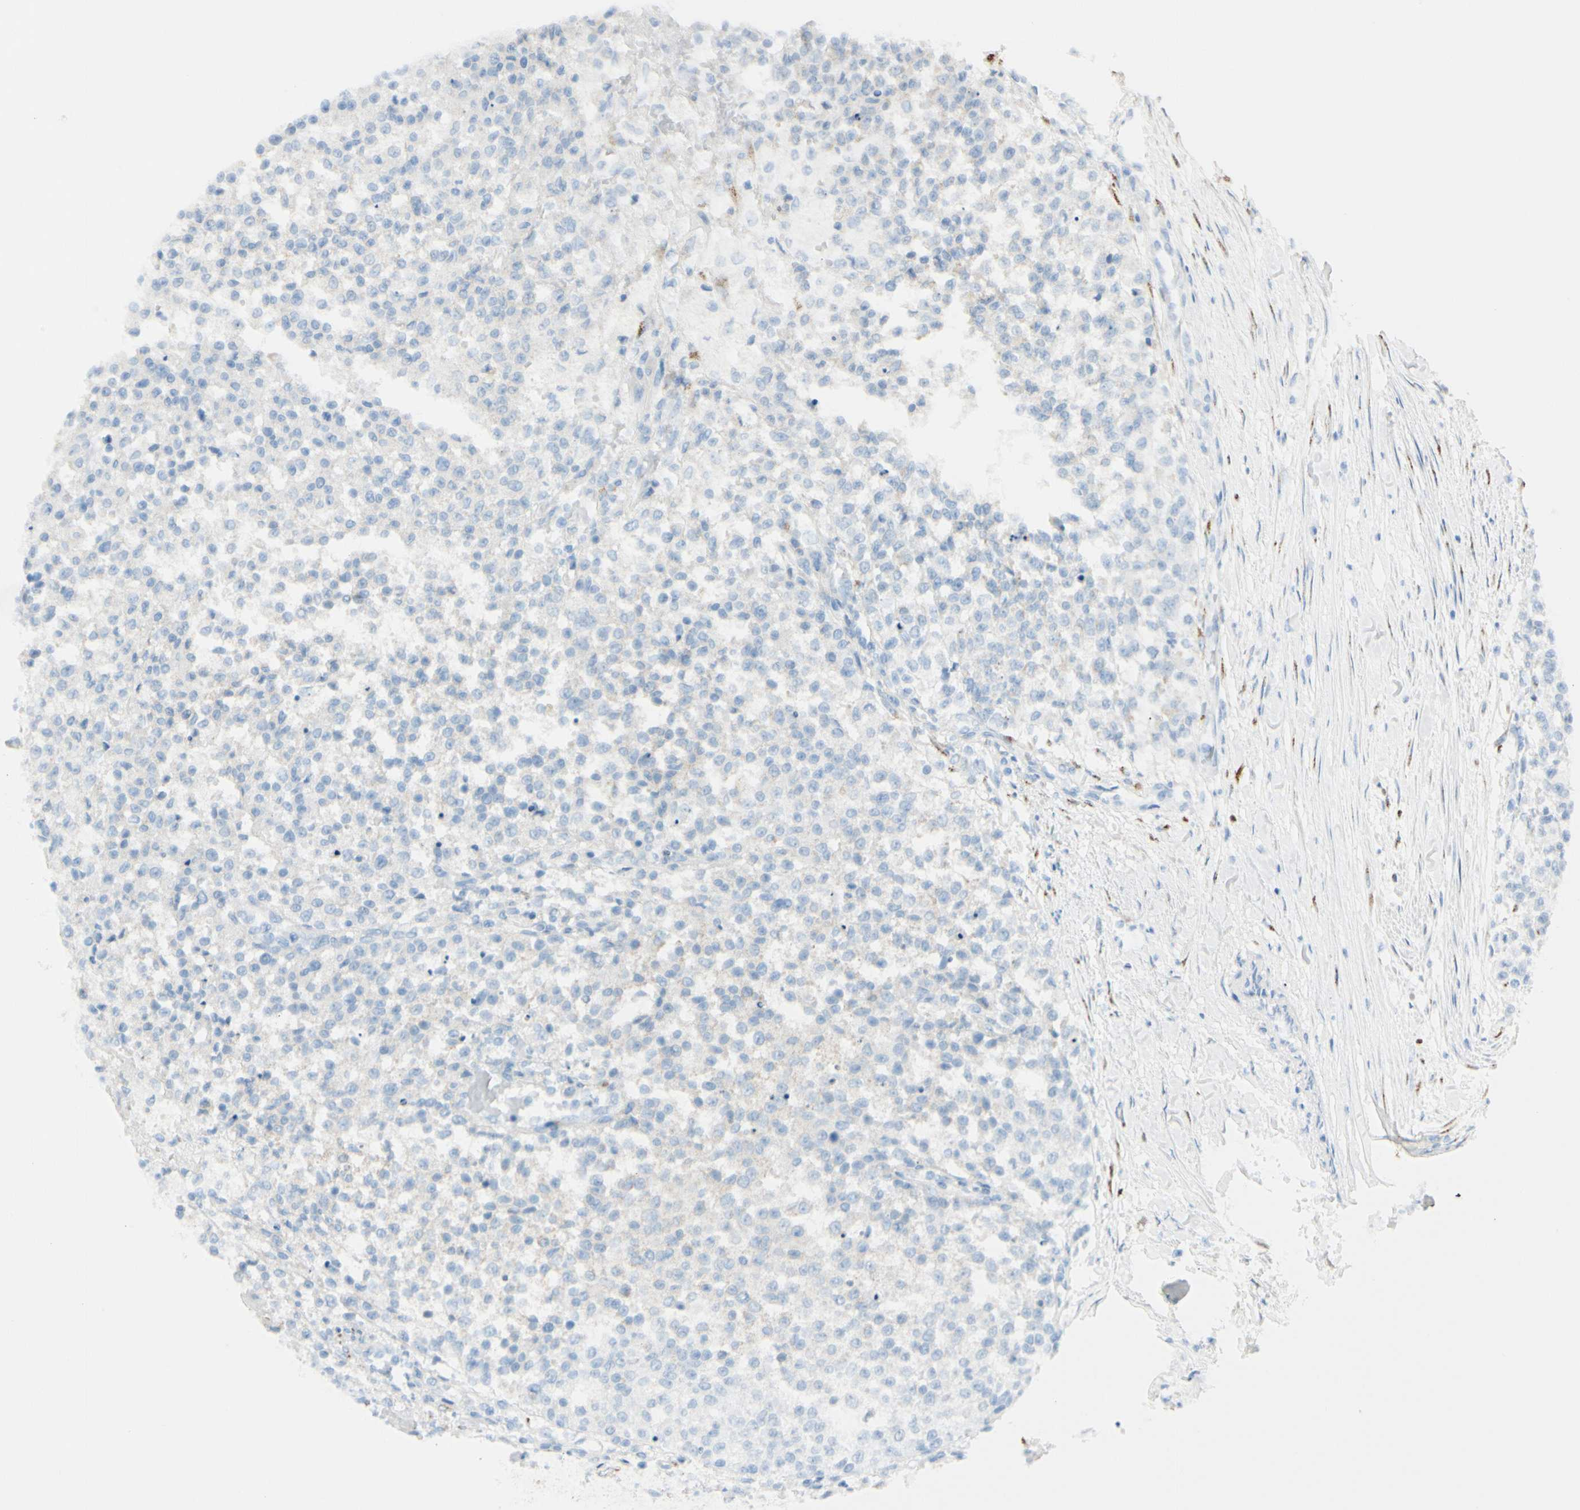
{"staining": {"intensity": "negative", "quantity": "none", "location": "none"}, "tissue": "testis cancer", "cell_type": "Tumor cells", "image_type": "cancer", "snomed": [{"axis": "morphology", "description": "Seminoma, NOS"}, {"axis": "topography", "description": "Testis"}], "caption": "Immunohistochemistry micrograph of neoplastic tissue: seminoma (testis) stained with DAB displays no significant protein expression in tumor cells.", "gene": "GALNT5", "patient": {"sex": "male", "age": 59}}